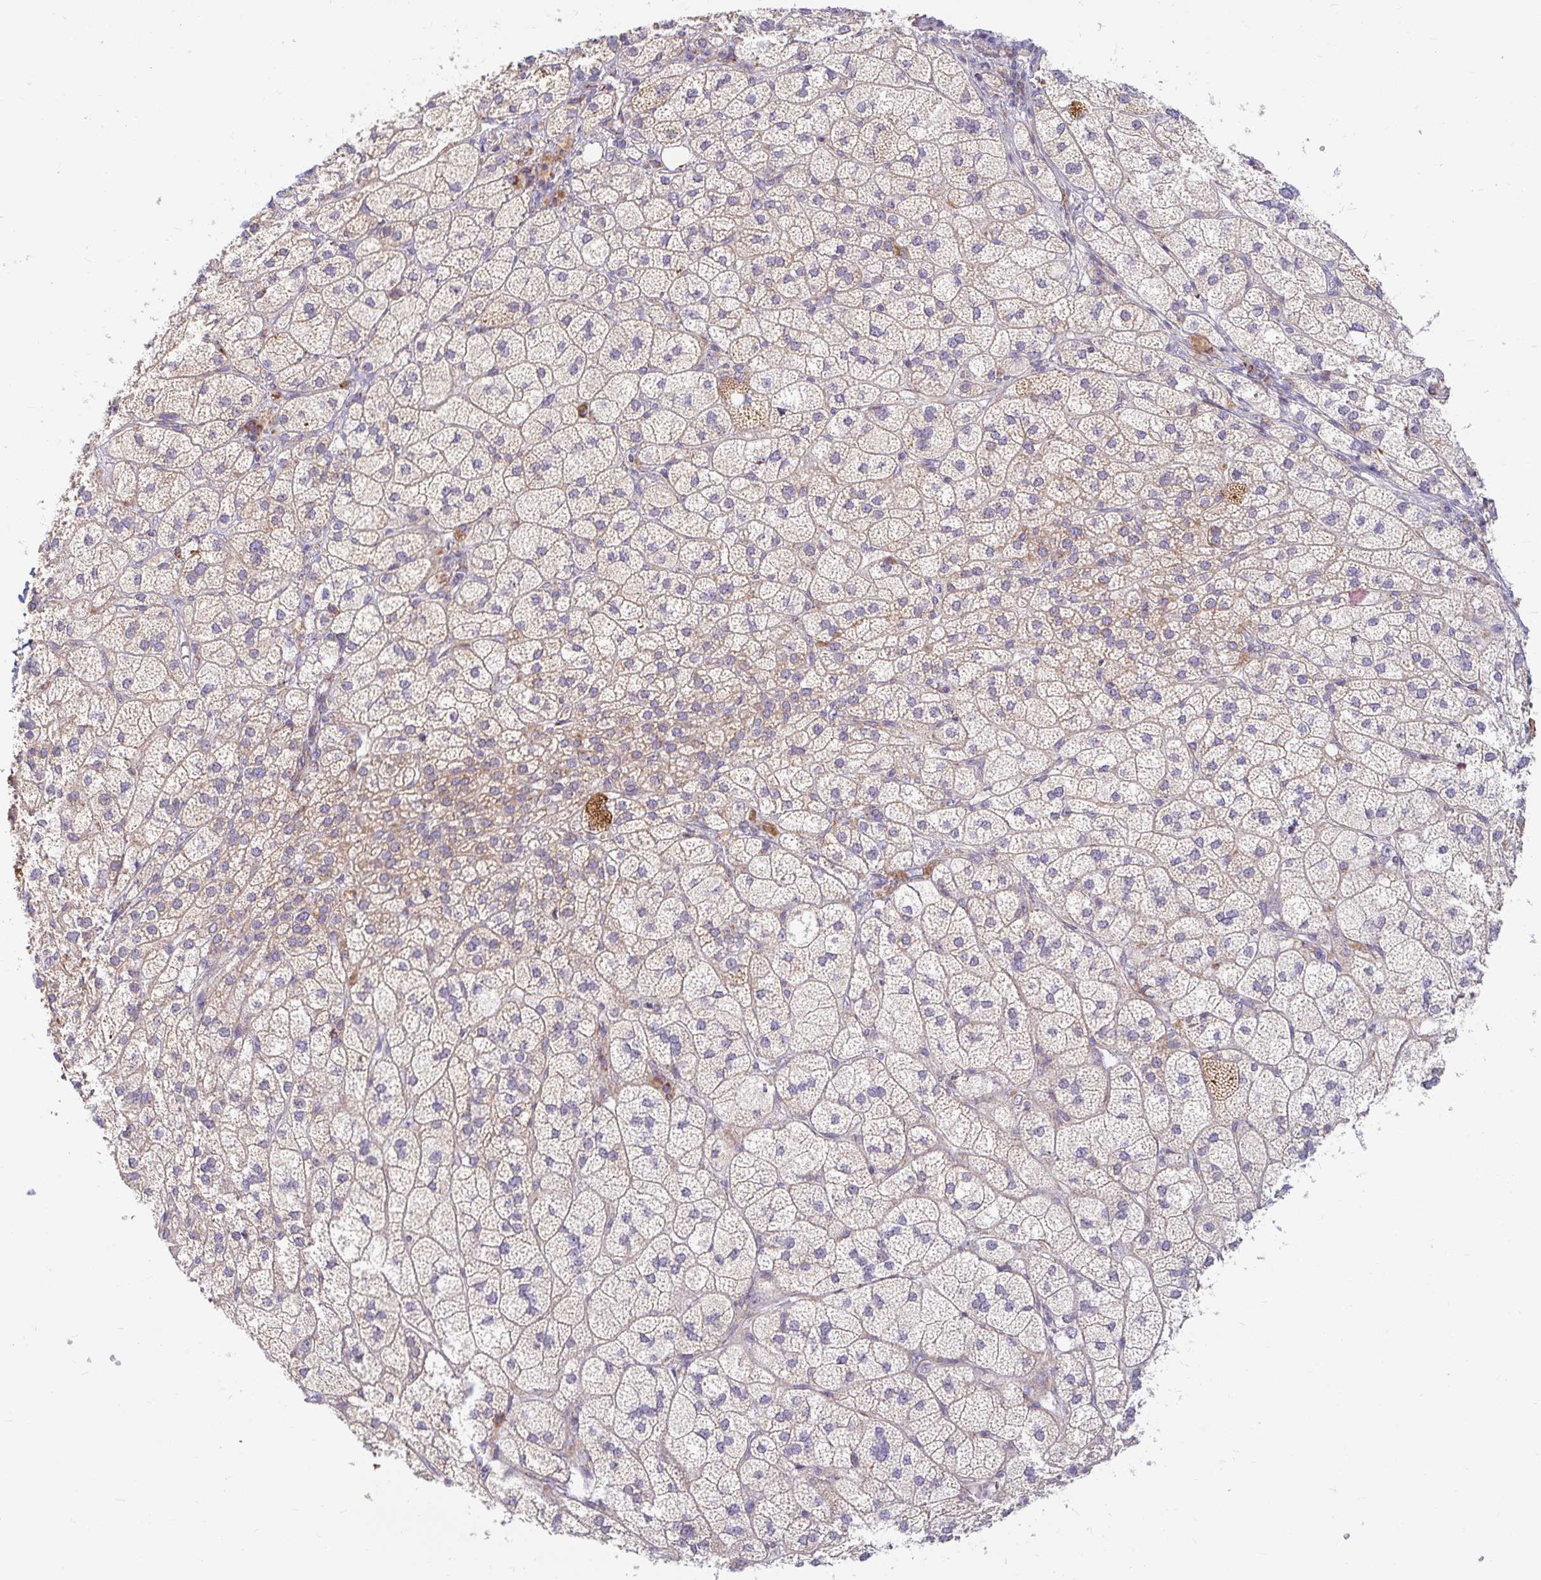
{"staining": {"intensity": "moderate", "quantity": "25%-75%", "location": "cytoplasmic/membranous"}, "tissue": "adrenal gland", "cell_type": "Glandular cells", "image_type": "normal", "snomed": [{"axis": "morphology", "description": "Normal tissue, NOS"}, {"axis": "topography", "description": "Adrenal gland"}], "caption": "High-power microscopy captured an IHC image of benign adrenal gland, revealing moderate cytoplasmic/membranous expression in about 25%-75% of glandular cells.", "gene": "SKP2", "patient": {"sex": "female", "age": 60}}